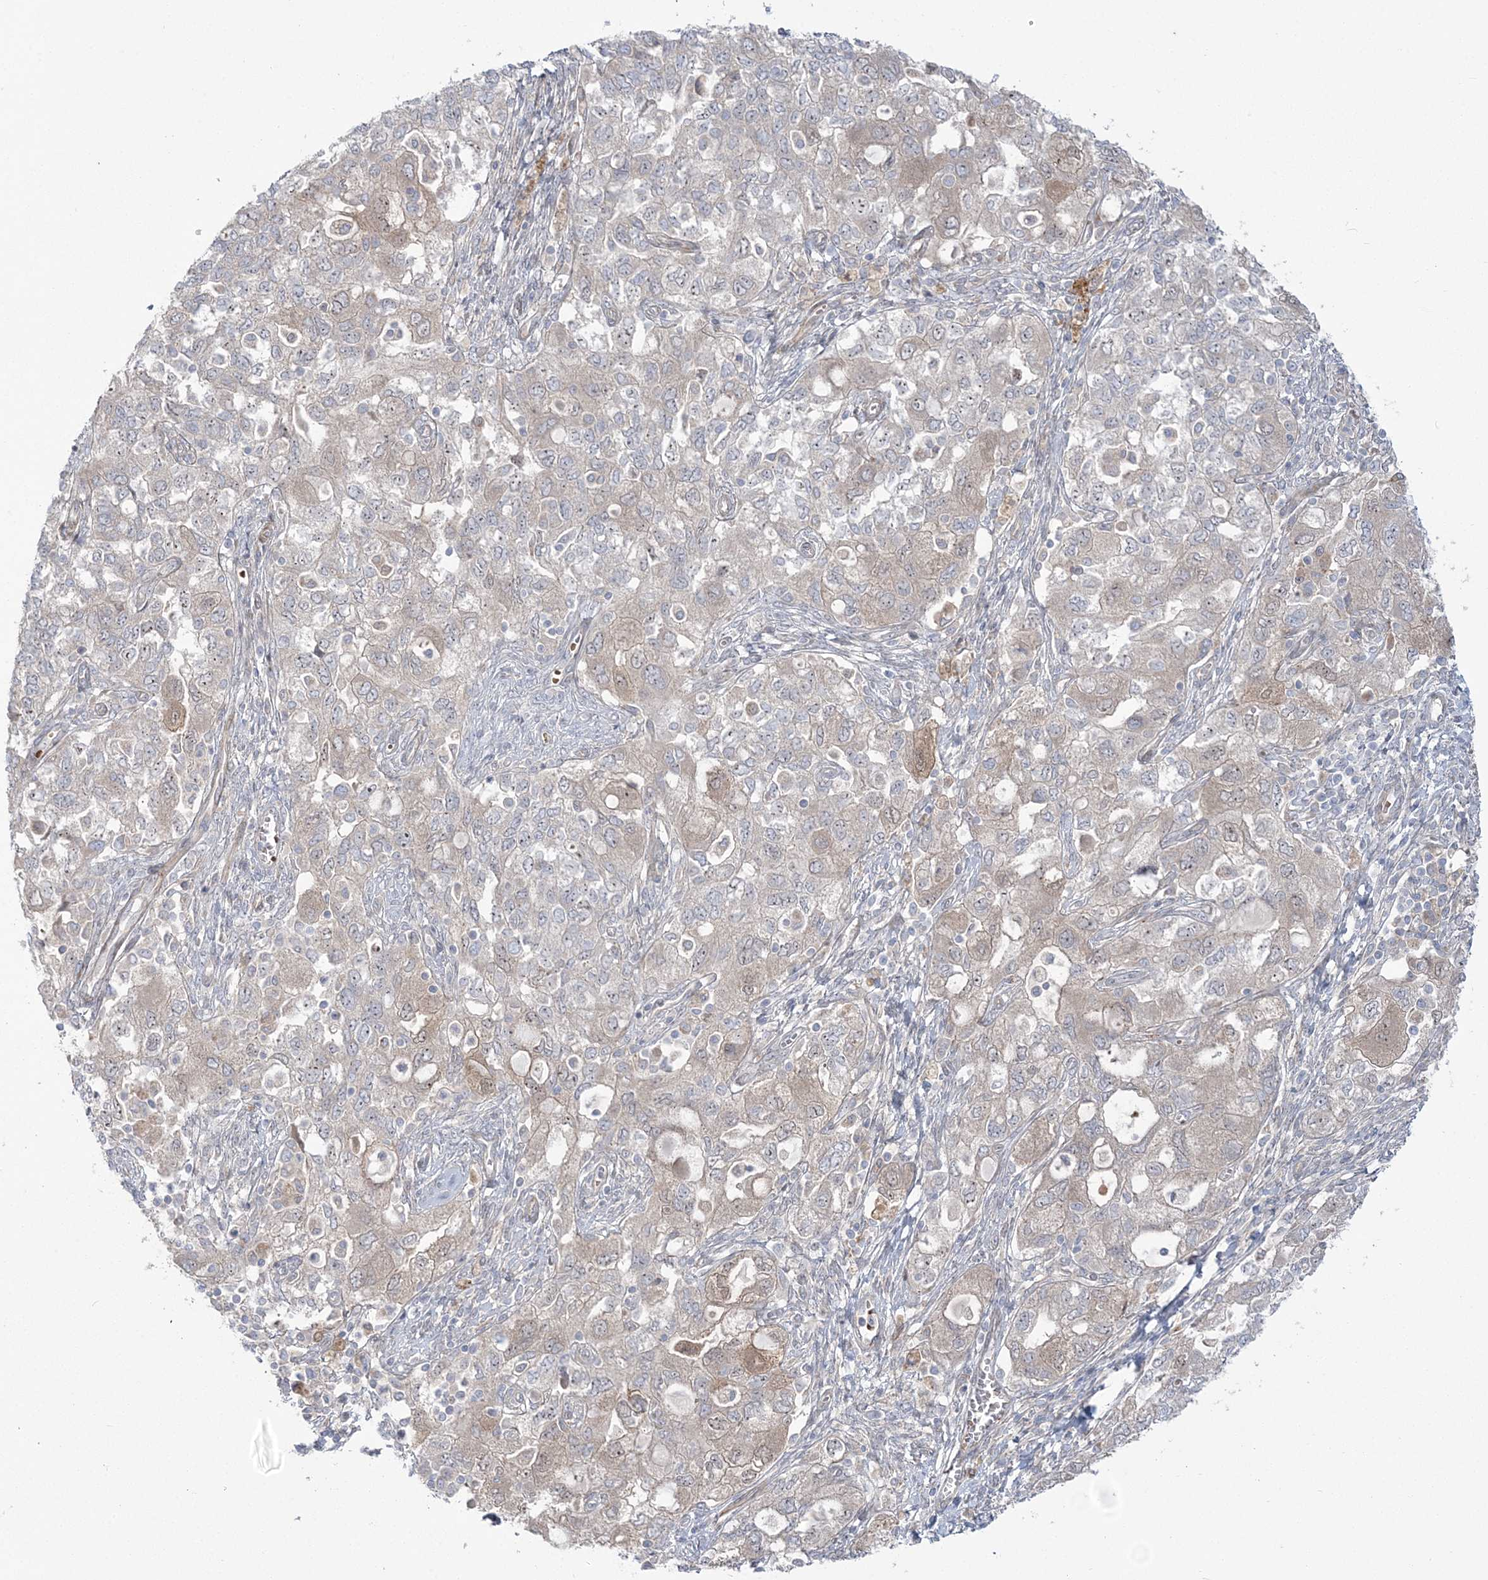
{"staining": {"intensity": "weak", "quantity": "<25%", "location": "cytoplasmic/membranous"}, "tissue": "ovarian cancer", "cell_type": "Tumor cells", "image_type": "cancer", "snomed": [{"axis": "morphology", "description": "Carcinoma, NOS"}, {"axis": "morphology", "description": "Cystadenocarcinoma, serous, NOS"}, {"axis": "topography", "description": "Ovary"}], "caption": "Ovarian cancer stained for a protein using immunohistochemistry (IHC) demonstrates no staining tumor cells.", "gene": "NUDT9", "patient": {"sex": "female", "age": 69}}